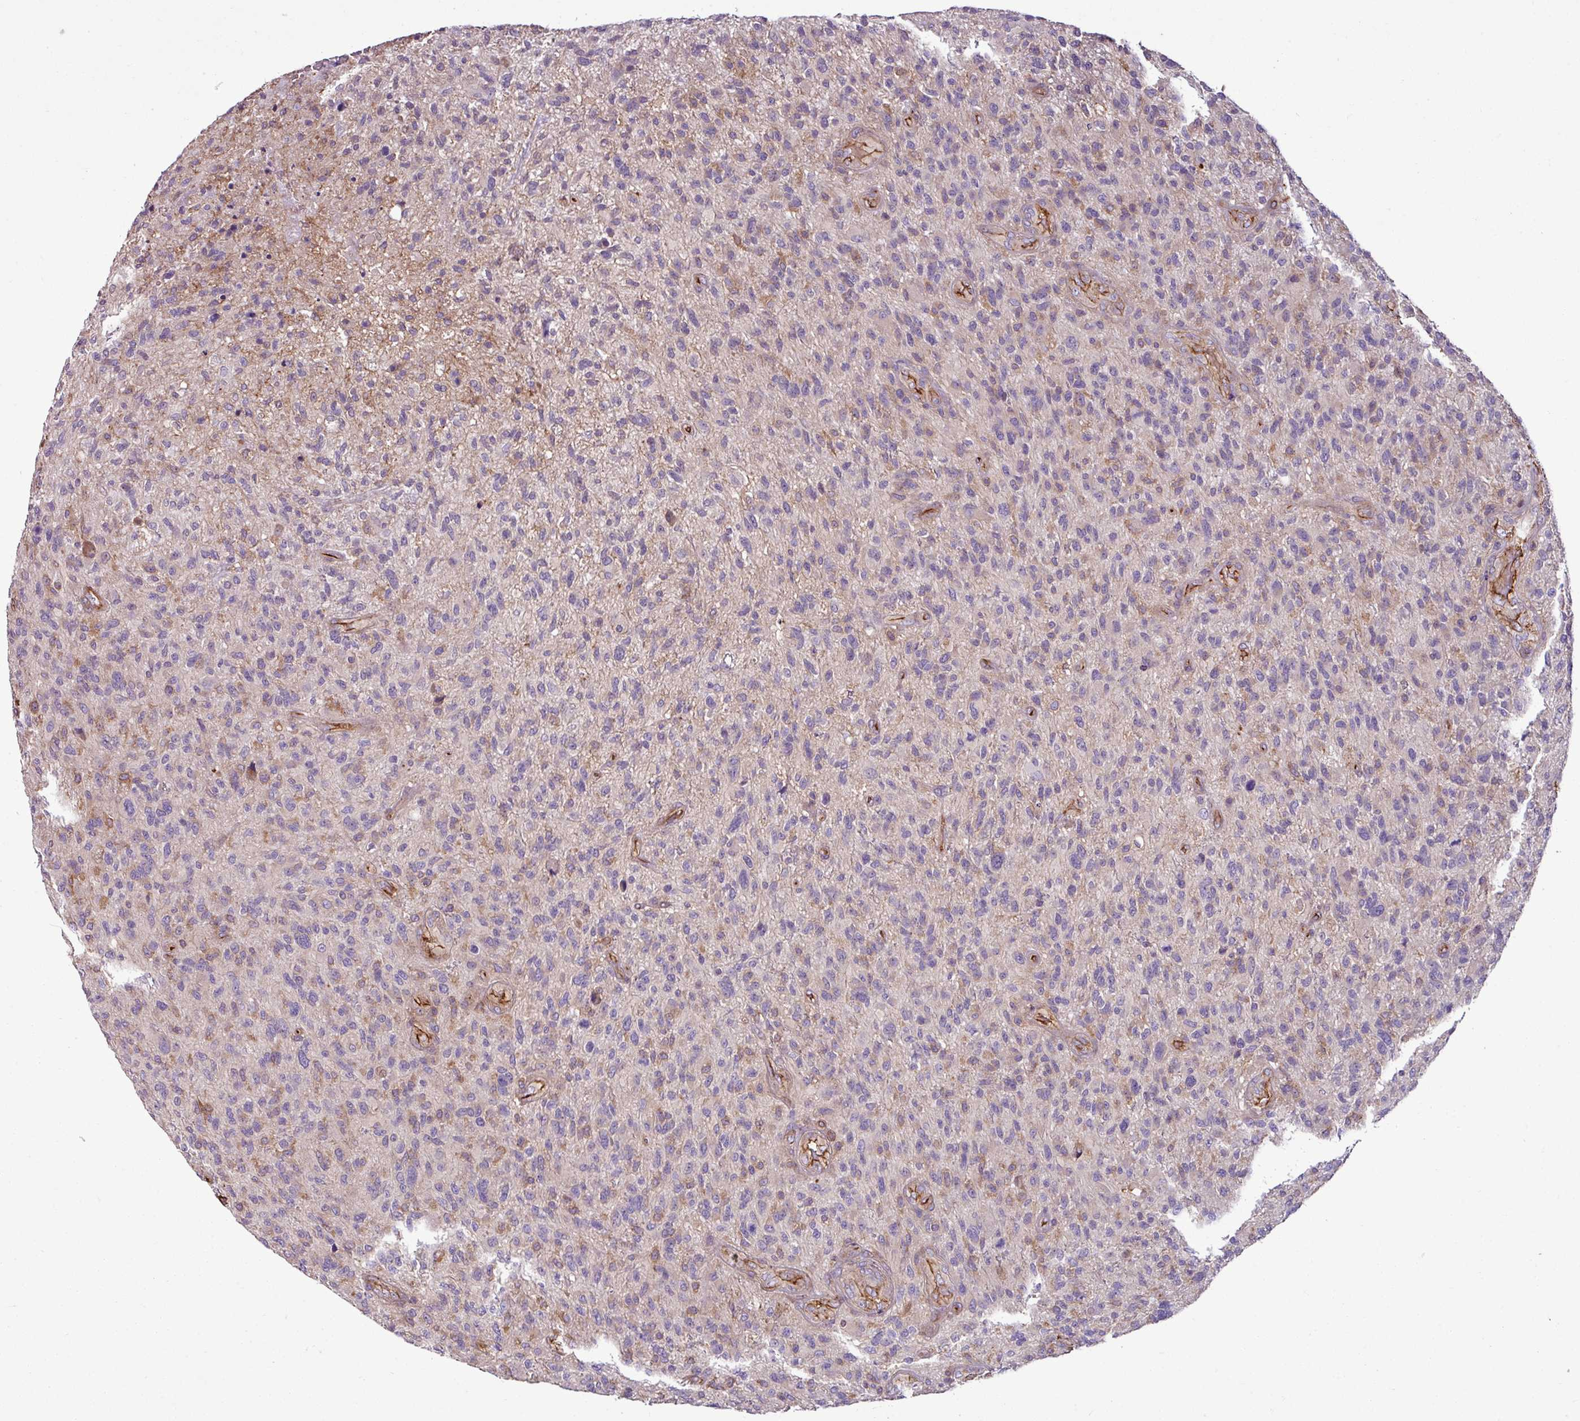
{"staining": {"intensity": "negative", "quantity": "none", "location": "none"}, "tissue": "glioma", "cell_type": "Tumor cells", "image_type": "cancer", "snomed": [{"axis": "morphology", "description": "Glioma, malignant, High grade"}, {"axis": "topography", "description": "Brain"}], "caption": "Tumor cells are negative for protein expression in human malignant glioma (high-grade).", "gene": "ZNF106", "patient": {"sex": "male", "age": 47}}